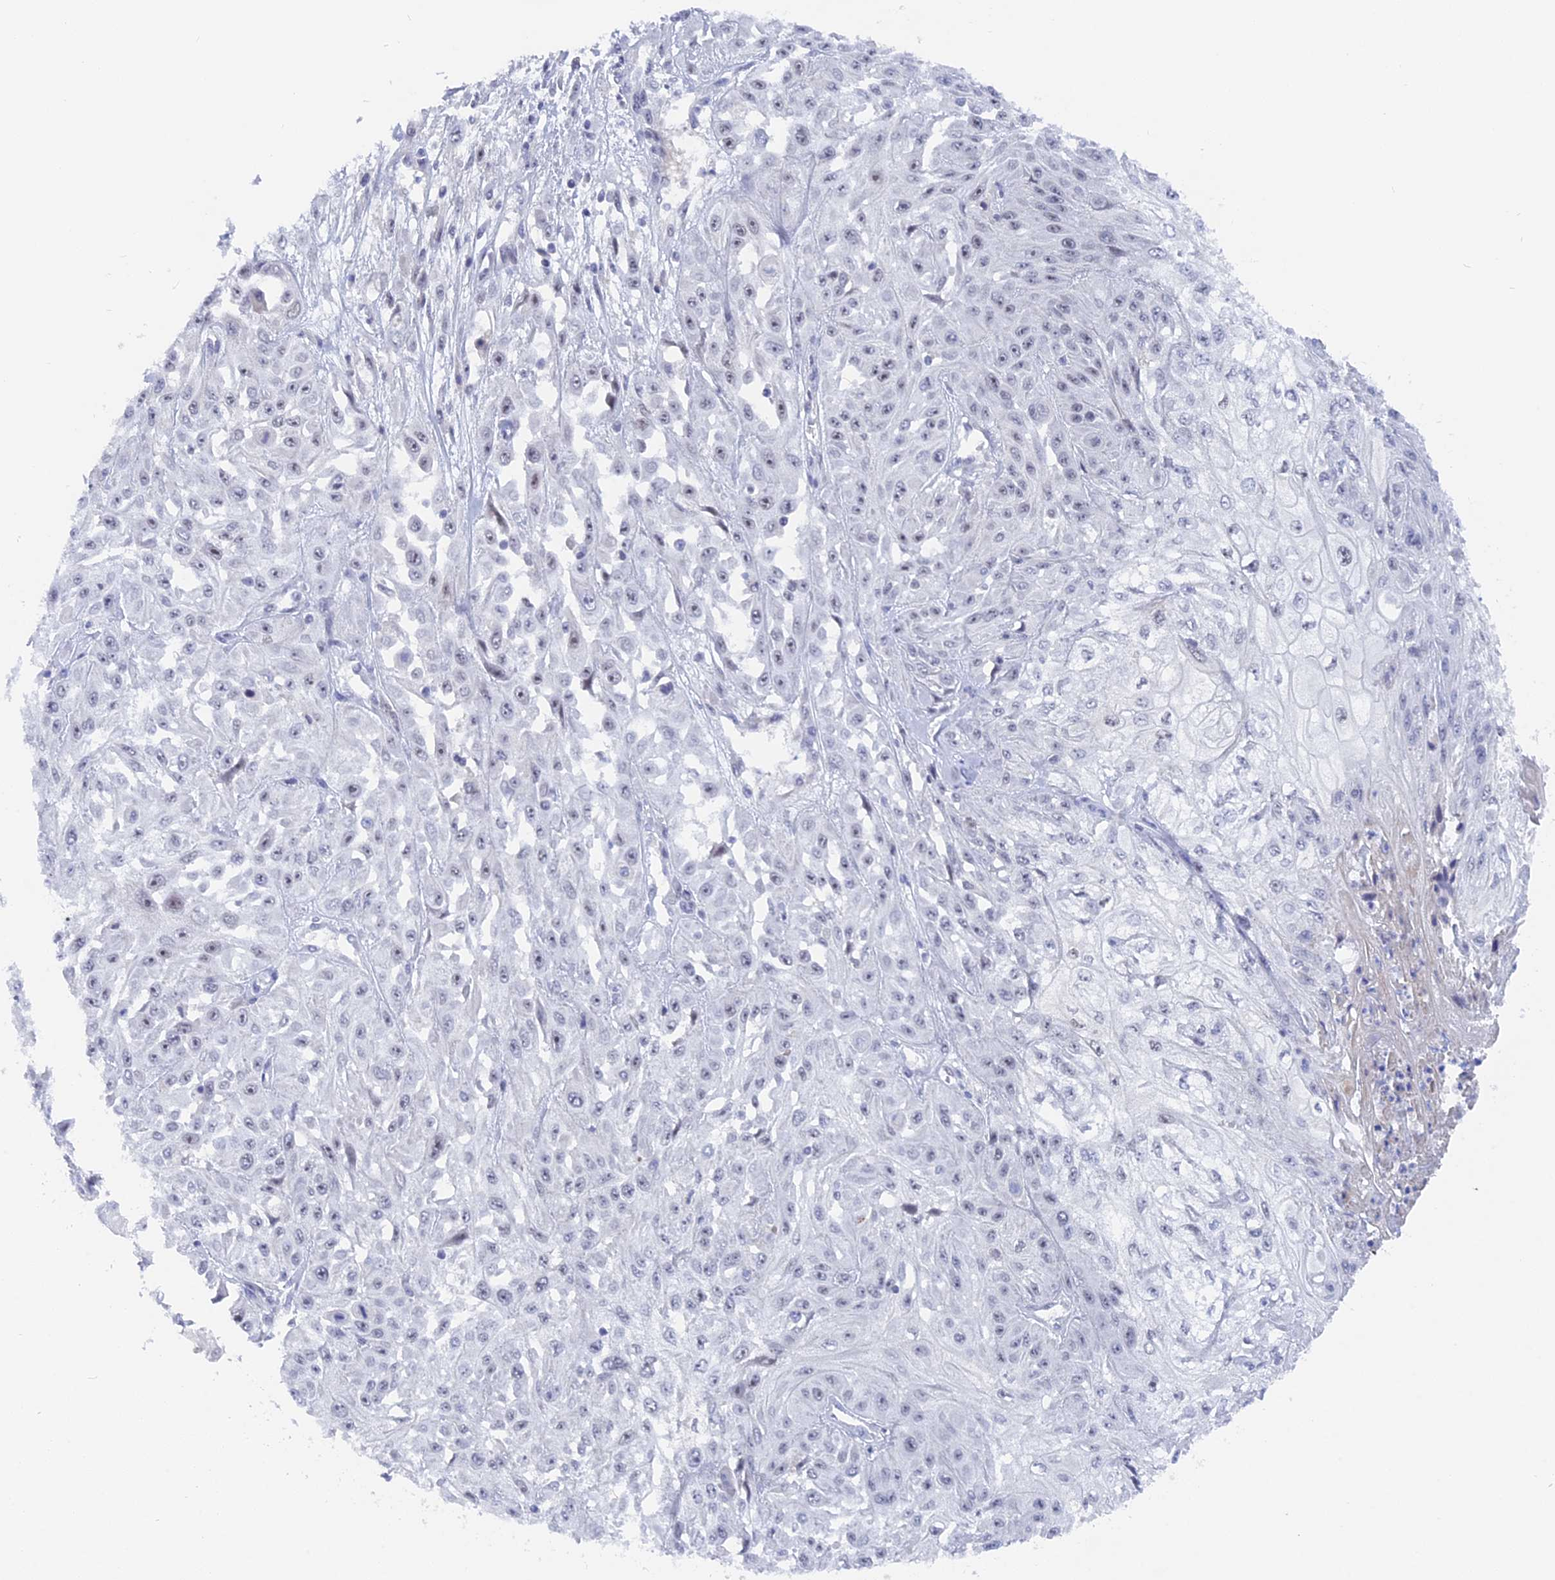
{"staining": {"intensity": "negative", "quantity": "none", "location": "none"}, "tissue": "skin cancer", "cell_type": "Tumor cells", "image_type": "cancer", "snomed": [{"axis": "morphology", "description": "Squamous cell carcinoma, NOS"}, {"axis": "morphology", "description": "Squamous cell carcinoma, metastatic, NOS"}, {"axis": "topography", "description": "Skin"}, {"axis": "topography", "description": "Lymph node"}], "caption": "Tumor cells show no significant positivity in metastatic squamous cell carcinoma (skin).", "gene": "BRD2", "patient": {"sex": "male", "age": 75}}